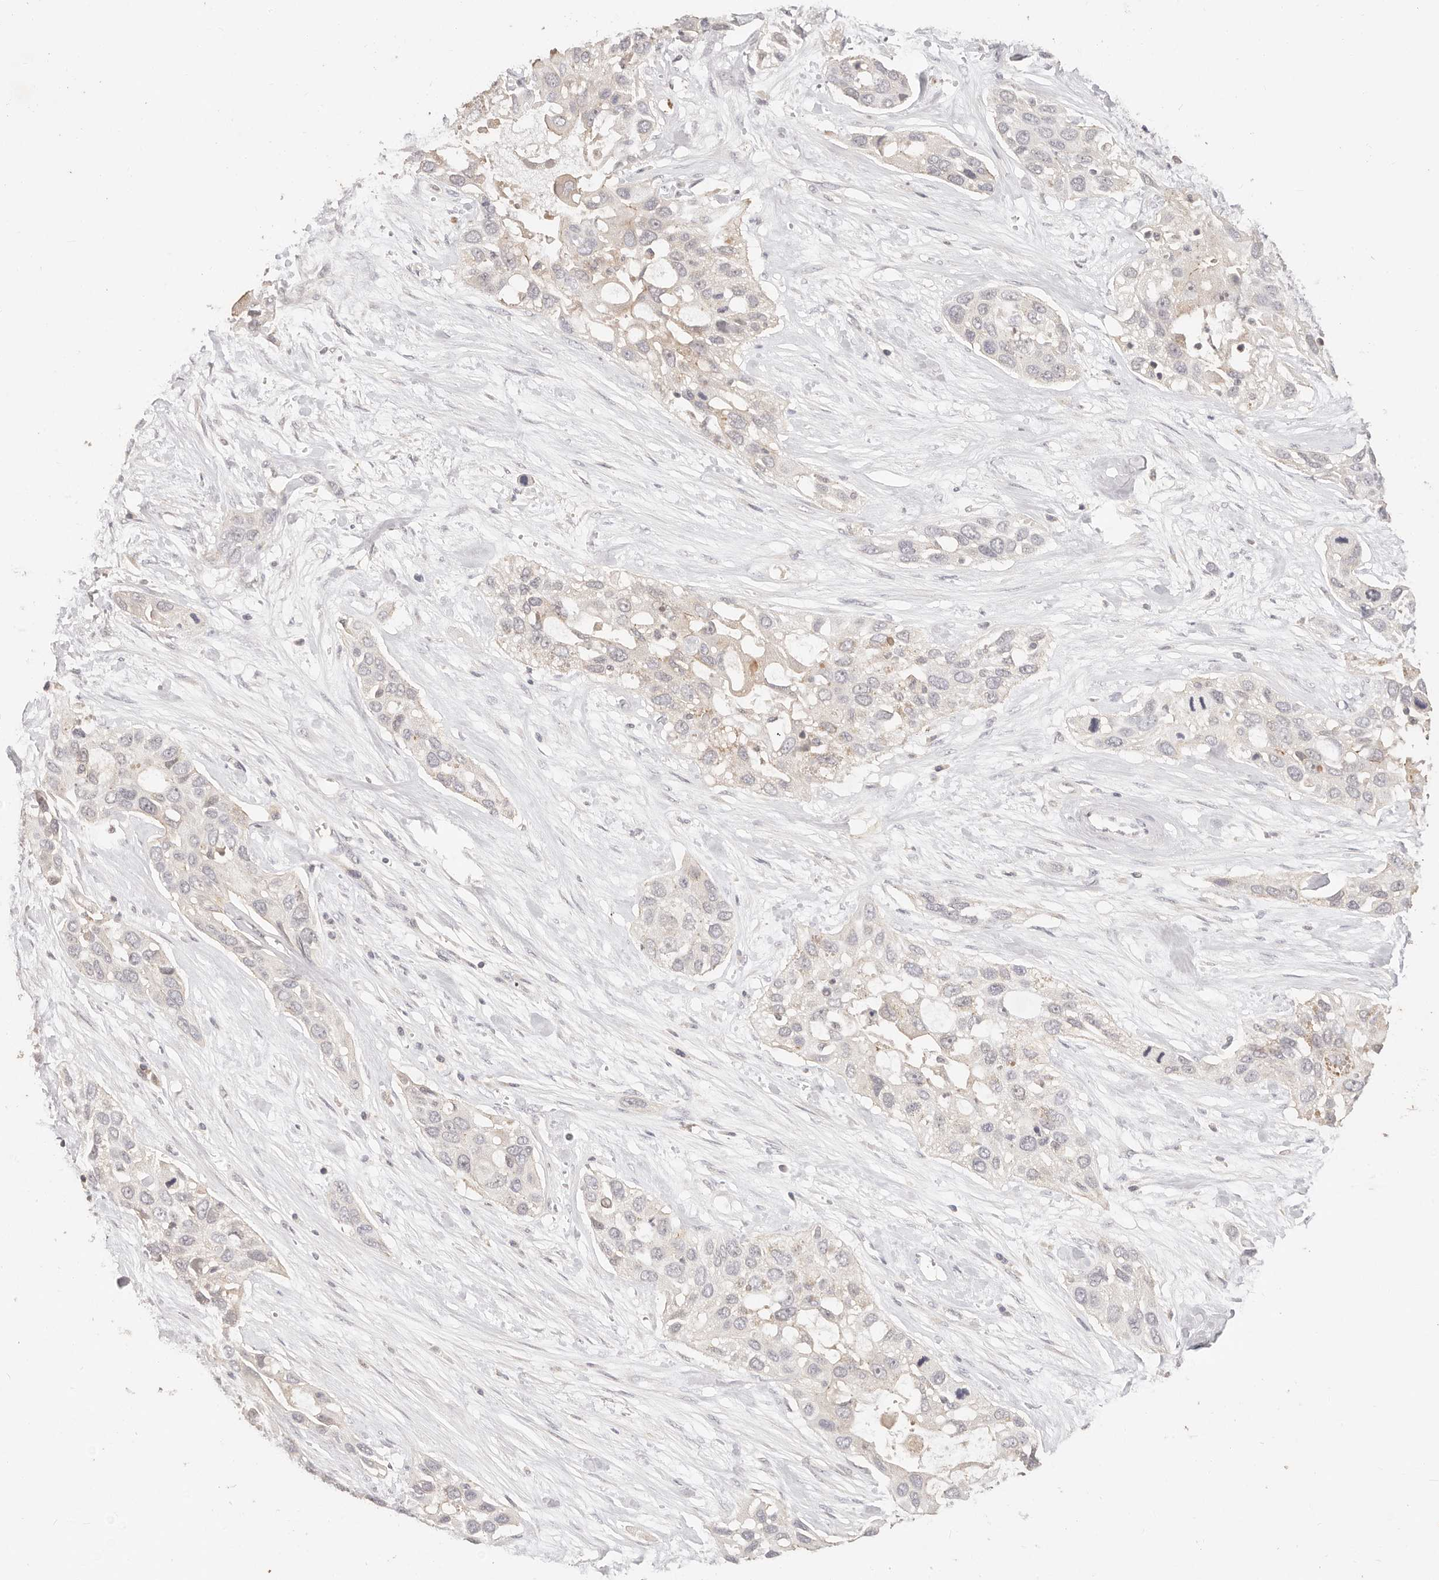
{"staining": {"intensity": "negative", "quantity": "none", "location": "none"}, "tissue": "pancreatic cancer", "cell_type": "Tumor cells", "image_type": "cancer", "snomed": [{"axis": "morphology", "description": "Adenocarcinoma, NOS"}, {"axis": "topography", "description": "Pancreas"}], "caption": "DAB (3,3'-diaminobenzidine) immunohistochemical staining of pancreatic adenocarcinoma displays no significant positivity in tumor cells.", "gene": "CXADR", "patient": {"sex": "female", "age": 60}}